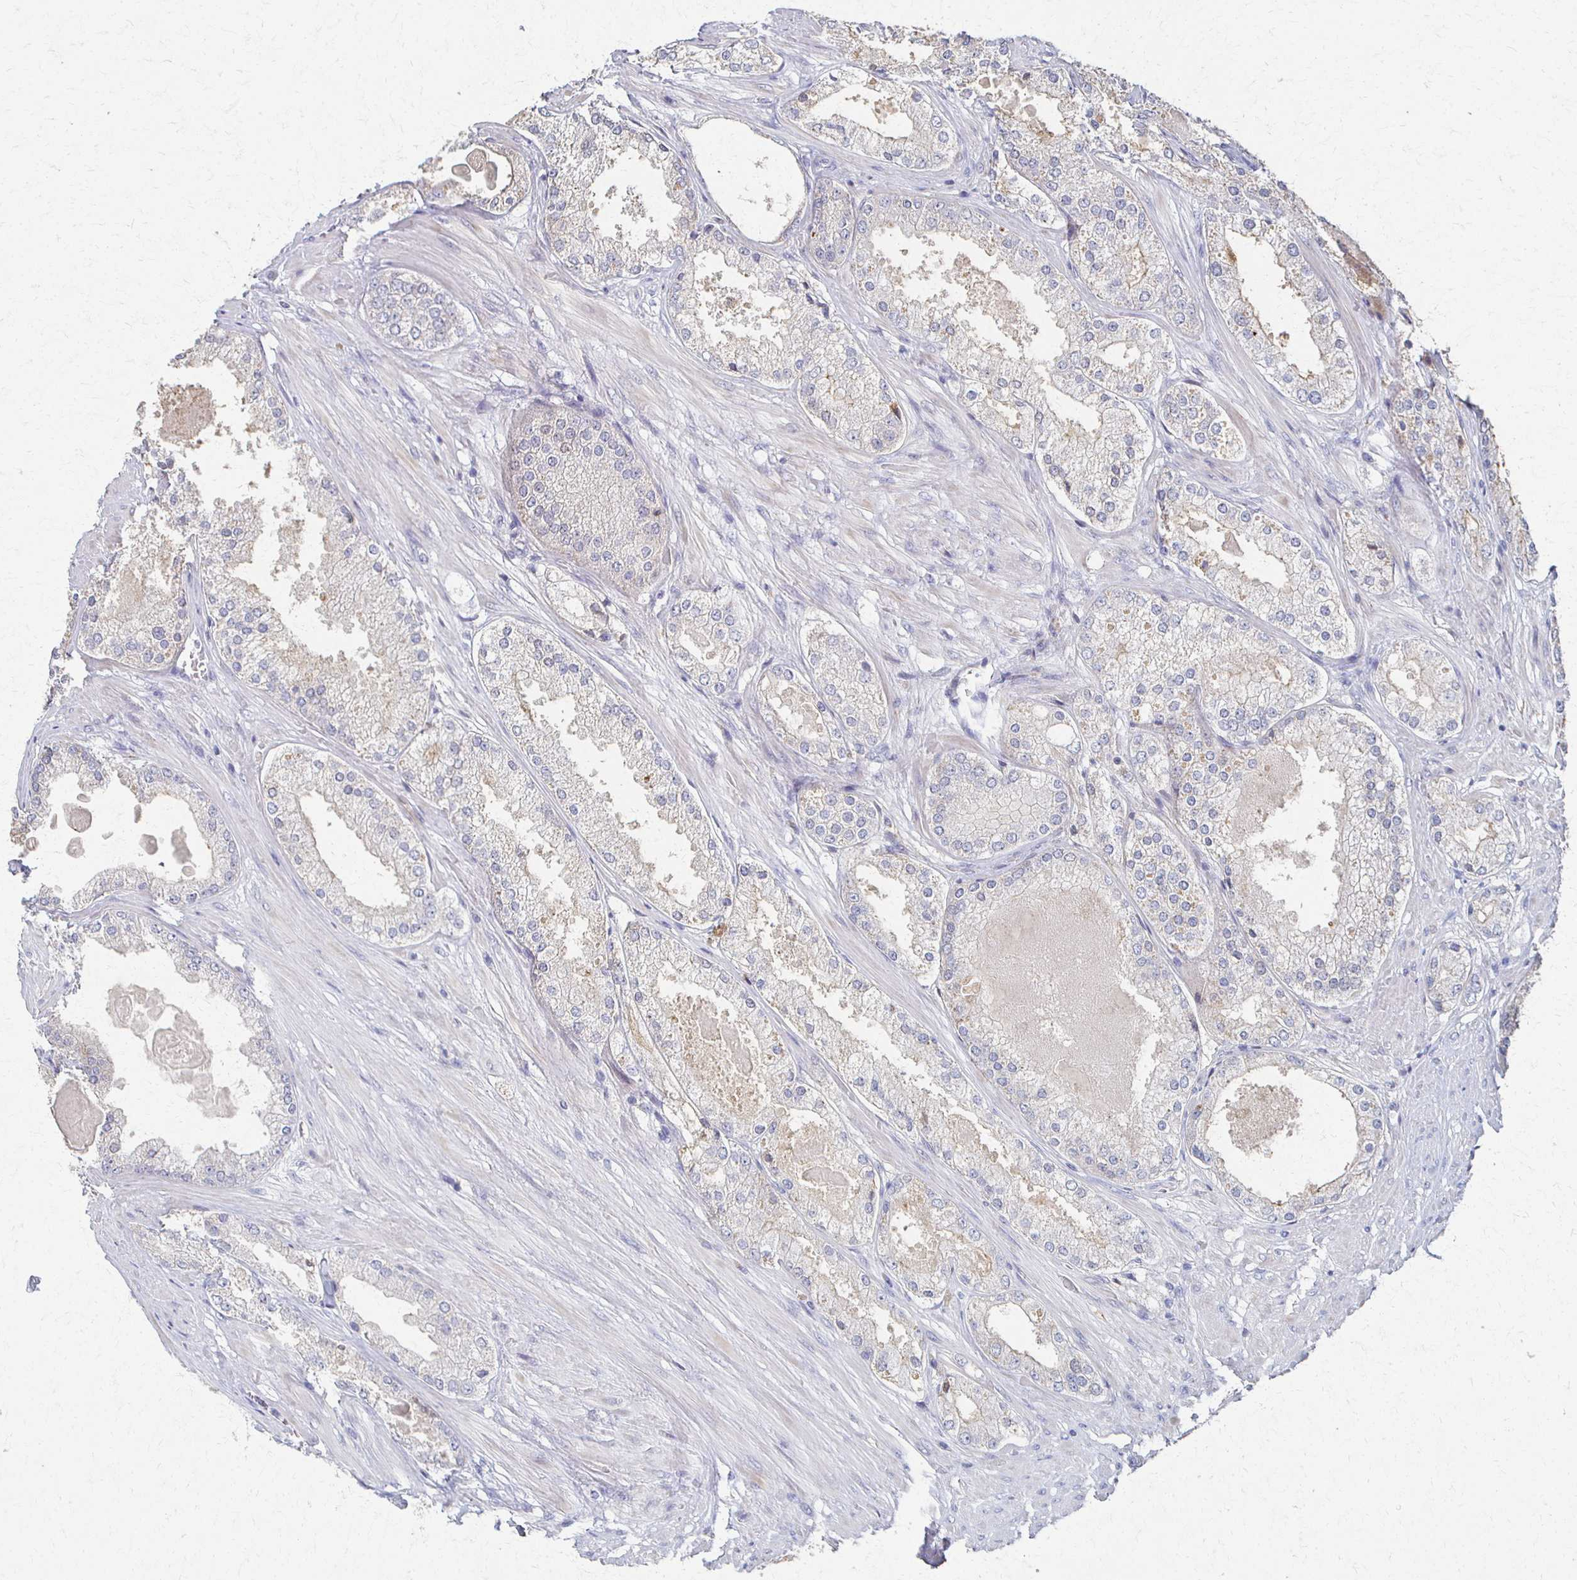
{"staining": {"intensity": "weak", "quantity": "<25%", "location": "cytoplasmic/membranous"}, "tissue": "prostate cancer", "cell_type": "Tumor cells", "image_type": "cancer", "snomed": [{"axis": "morphology", "description": "Adenocarcinoma, Low grade"}, {"axis": "topography", "description": "Prostate"}], "caption": "High magnification brightfield microscopy of adenocarcinoma (low-grade) (prostate) stained with DAB (brown) and counterstained with hematoxylin (blue): tumor cells show no significant expression.", "gene": "CX3CR1", "patient": {"sex": "male", "age": 68}}